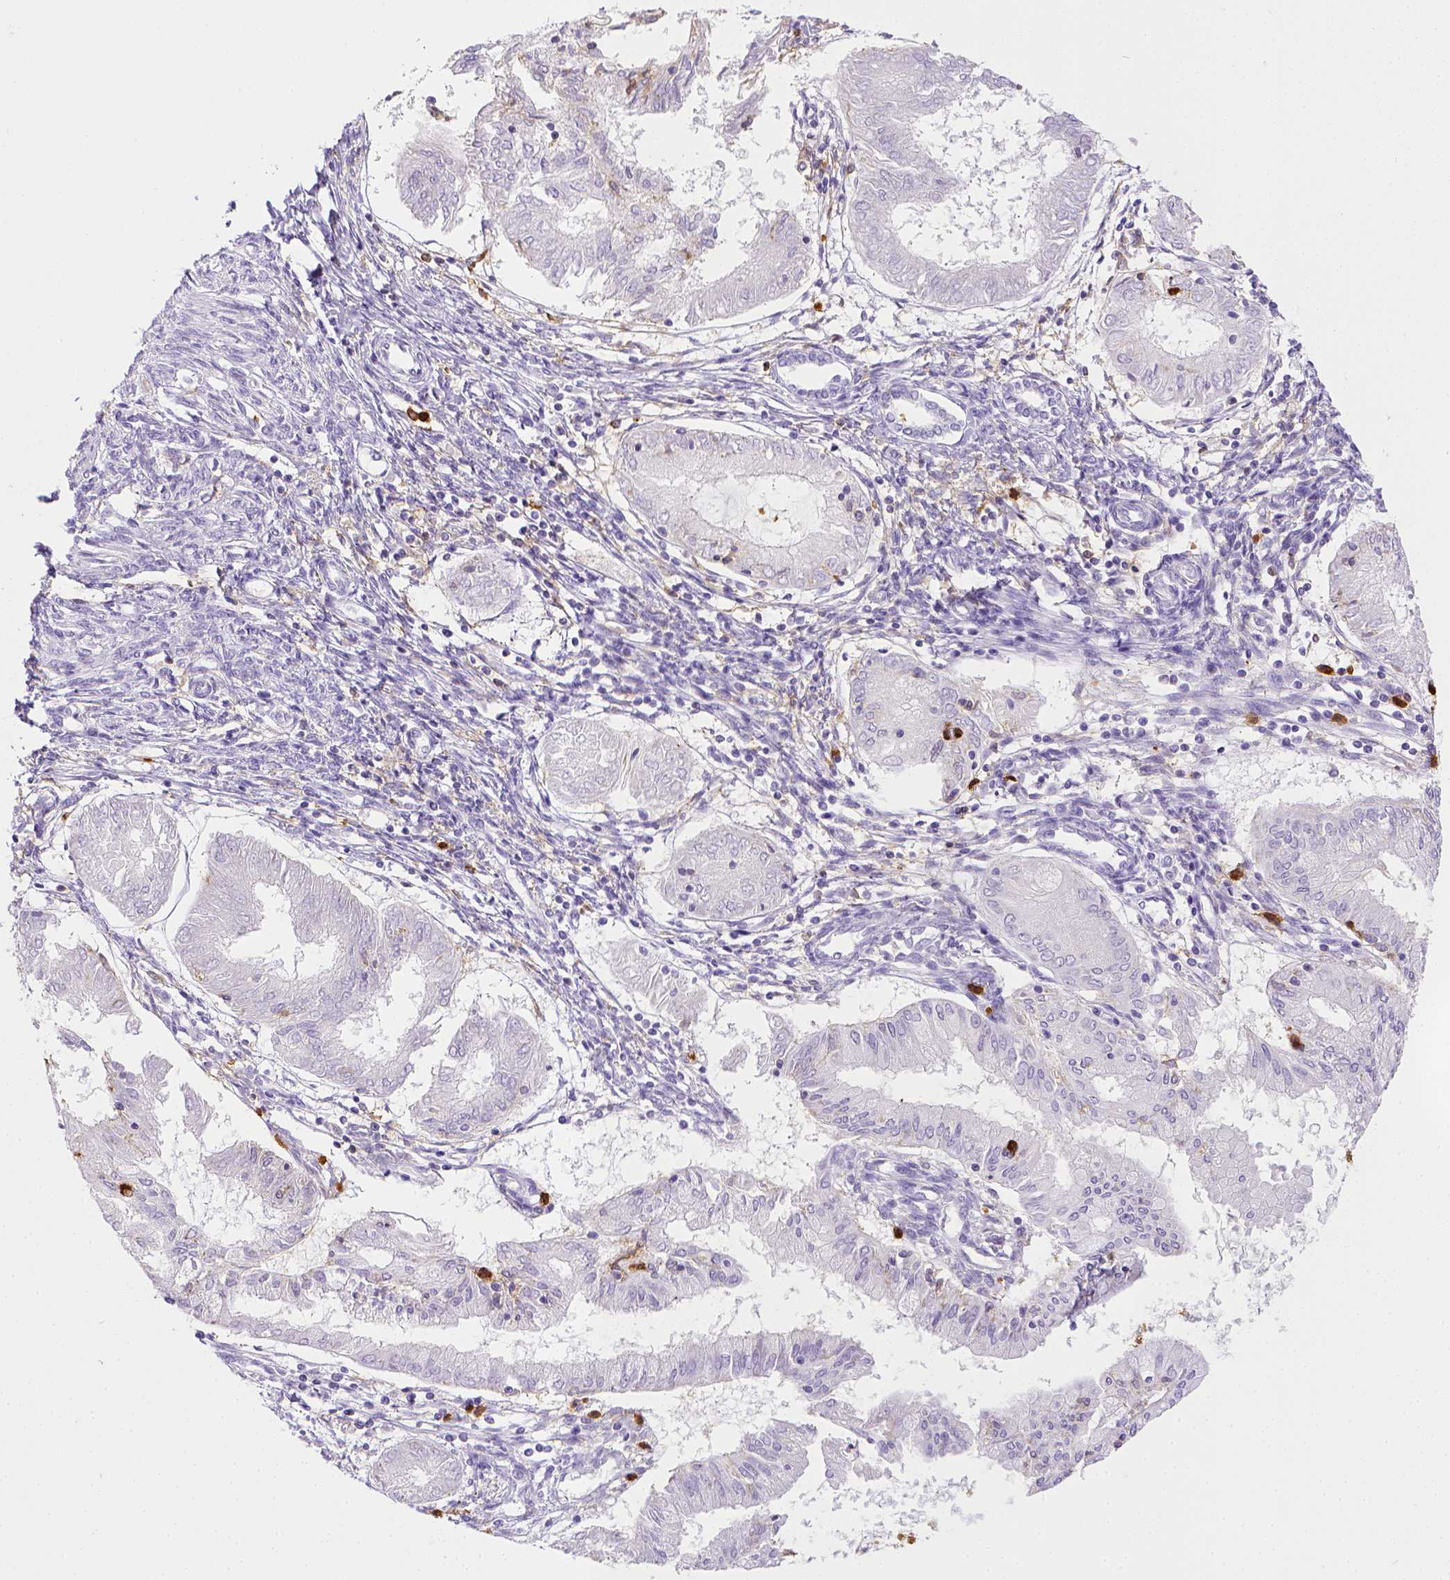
{"staining": {"intensity": "negative", "quantity": "none", "location": "none"}, "tissue": "endometrial cancer", "cell_type": "Tumor cells", "image_type": "cancer", "snomed": [{"axis": "morphology", "description": "Adenocarcinoma, NOS"}, {"axis": "topography", "description": "Endometrium"}], "caption": "Immunohistochemistry photomicrograph of neoplastic tissue: adenocarcinoma (endometrial) stained with DAB (3,3'-diaminobenzidine) displays no significant protein positivity in tumor cells. The staining was performed using DAB (3,3'-diaminobenzidine) to visualize the protein expression in brown, while the nuclei were stained in blue with hematoxylin (Magnification: 20x).", "gene": "ITGAM", "patient": {"sex": "female", "age": 68}}